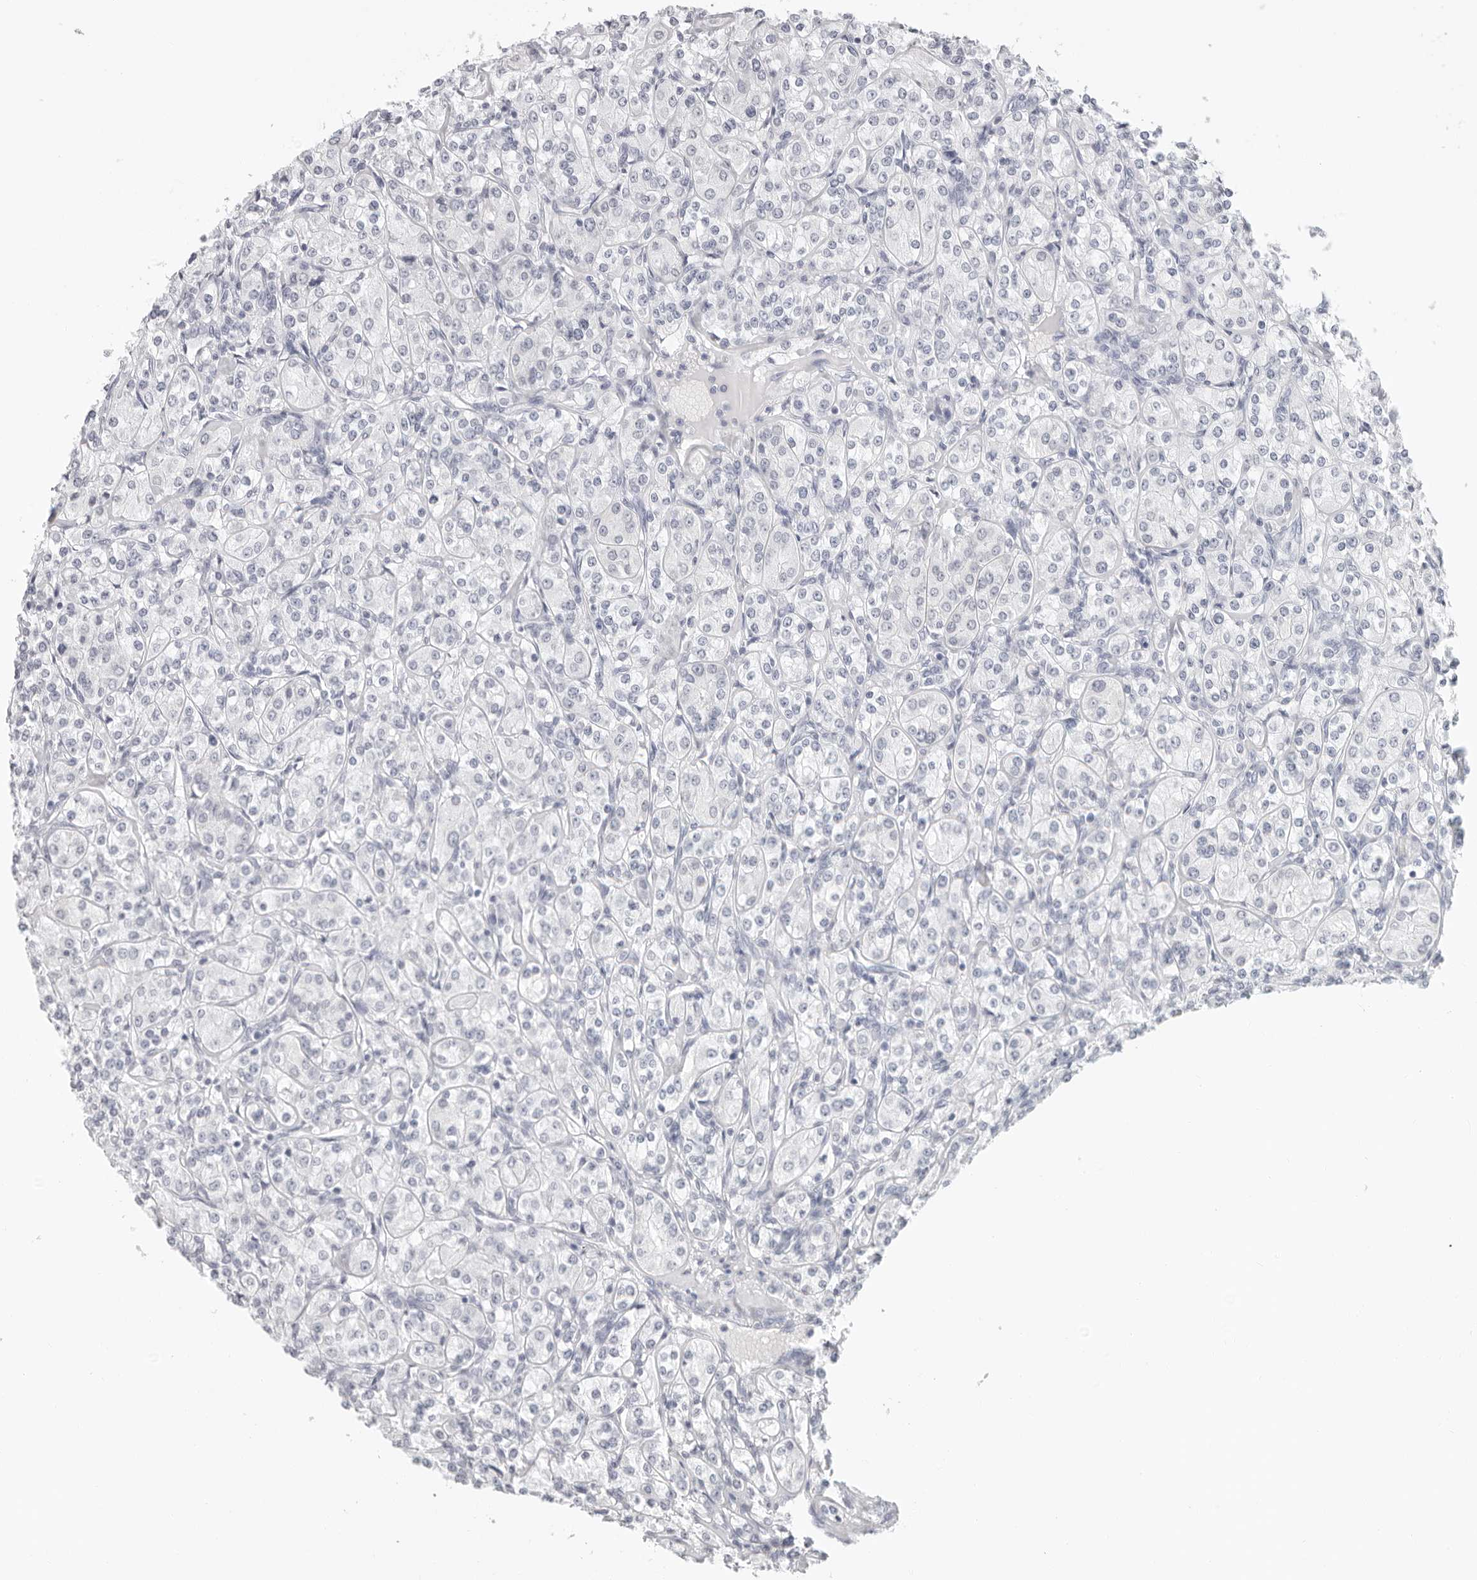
{"staining": {"intensity": "negative", "quantity": "none", "location": "none"}, "tissue": "renal cancer", "cell_type": "Tumor cells", "image_type": "cancer", "snomed": [{"axis": "morphology", "description": "Adenocarcinoma, NOS"}, {"axis": "topography", "description": "Kidney"}], "caption": "Renal cancer stained for a protein using IHC shows no positivity tumor cells.", "gene": "AGMAT", "patient": {"sex": "male", "age": 77}}